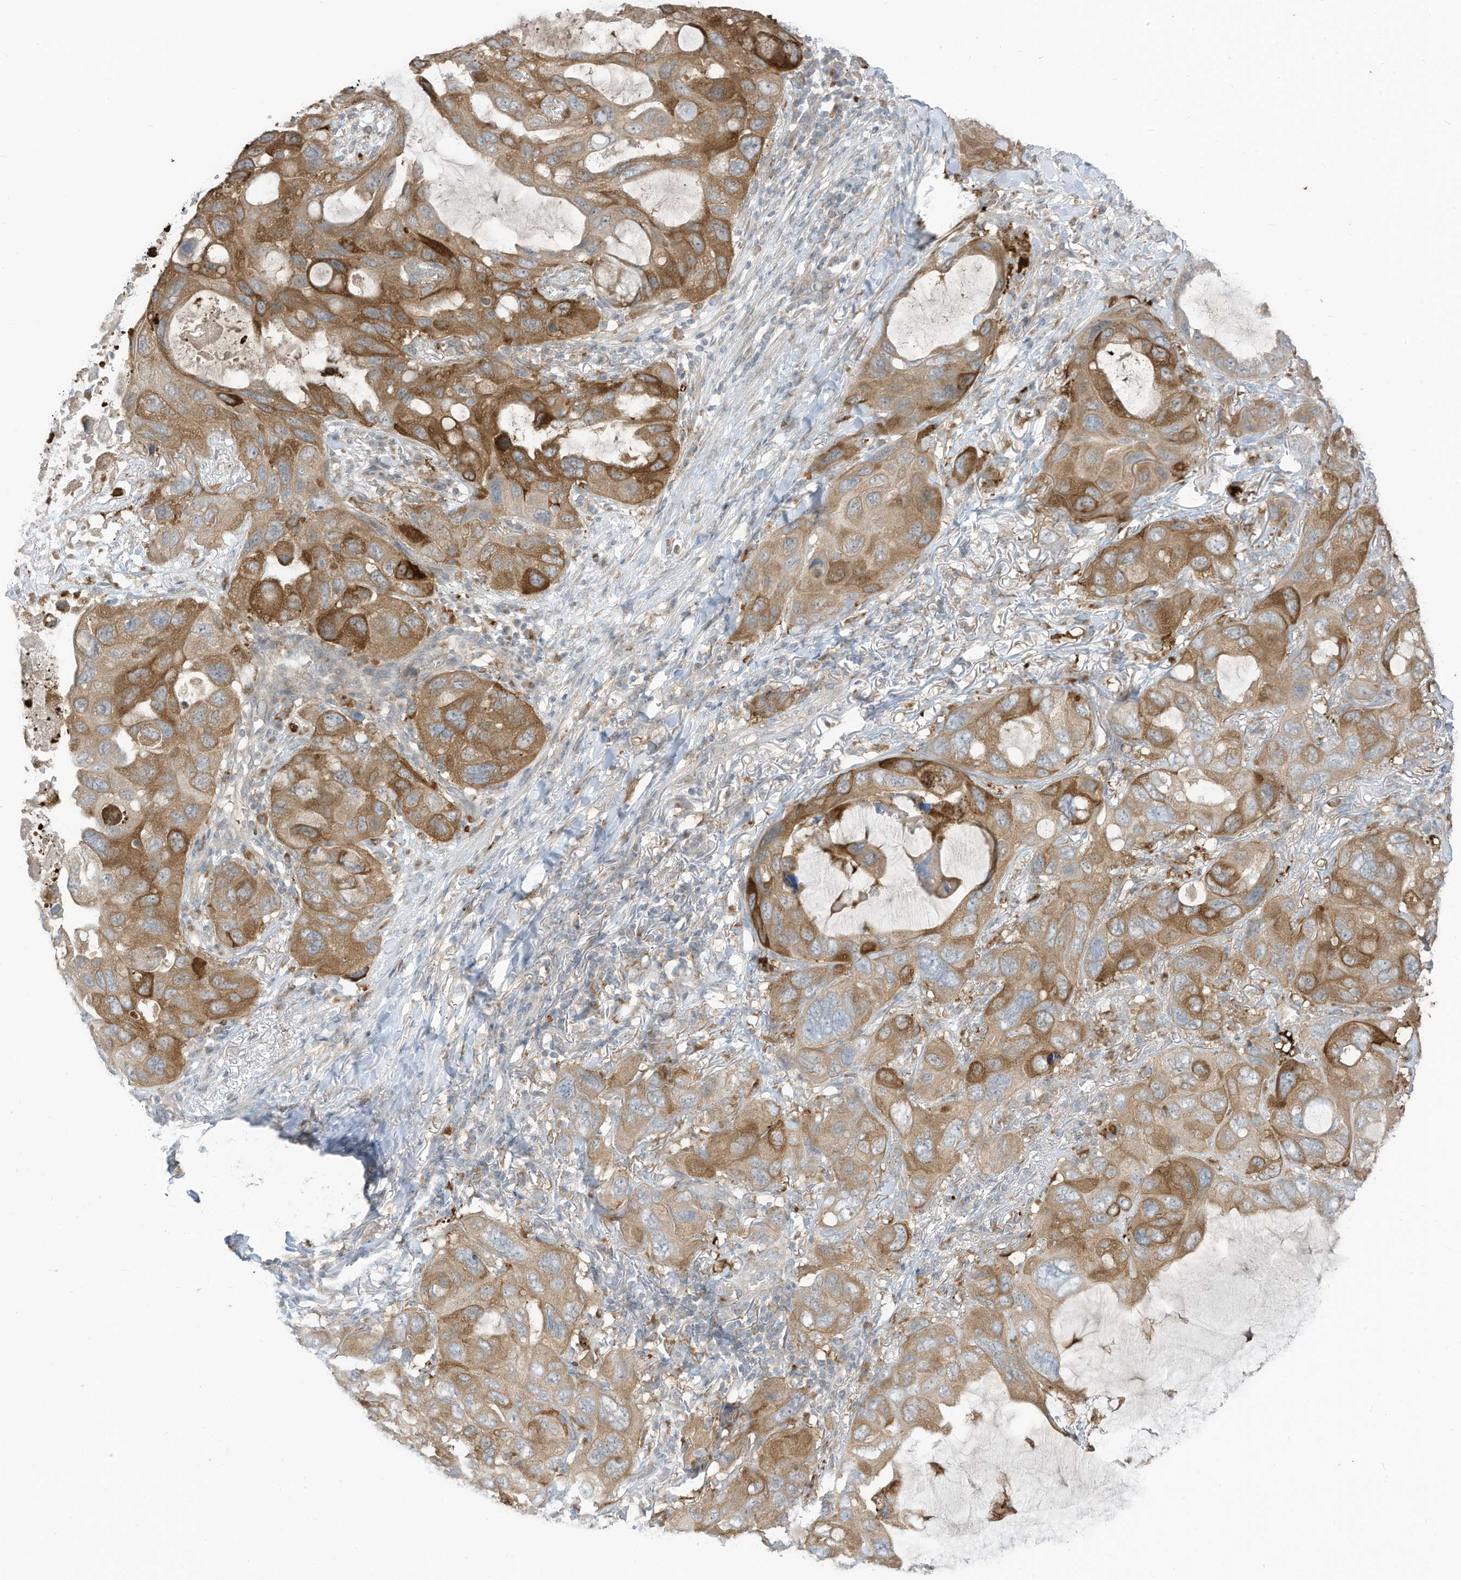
{"staining": {"intensity": "strong", "quantity": "25%-75%", "location": "cytoplasmic/membranous"}, "tissue": "lung cancer", "cell_type": "Tumor cells", "image_type": "cancer", "snomed": [{"axis": "morphology", "description": "Squamous cell carcinoma, NOS"}, {"axis": "topography", "description": "Lung"}], "caption": "High-magnification brightfield microscopy of squamous cell carcinoma (lung) stained with DAB (brown) and counterstained with hematoxylin (blue). tumor cells exhibit strong cytoplasmic/membranous staining is identified in approximately25%-75% of cells.", "gene": "DZIP3", "patient": {"sex": "female", "age": 73}}